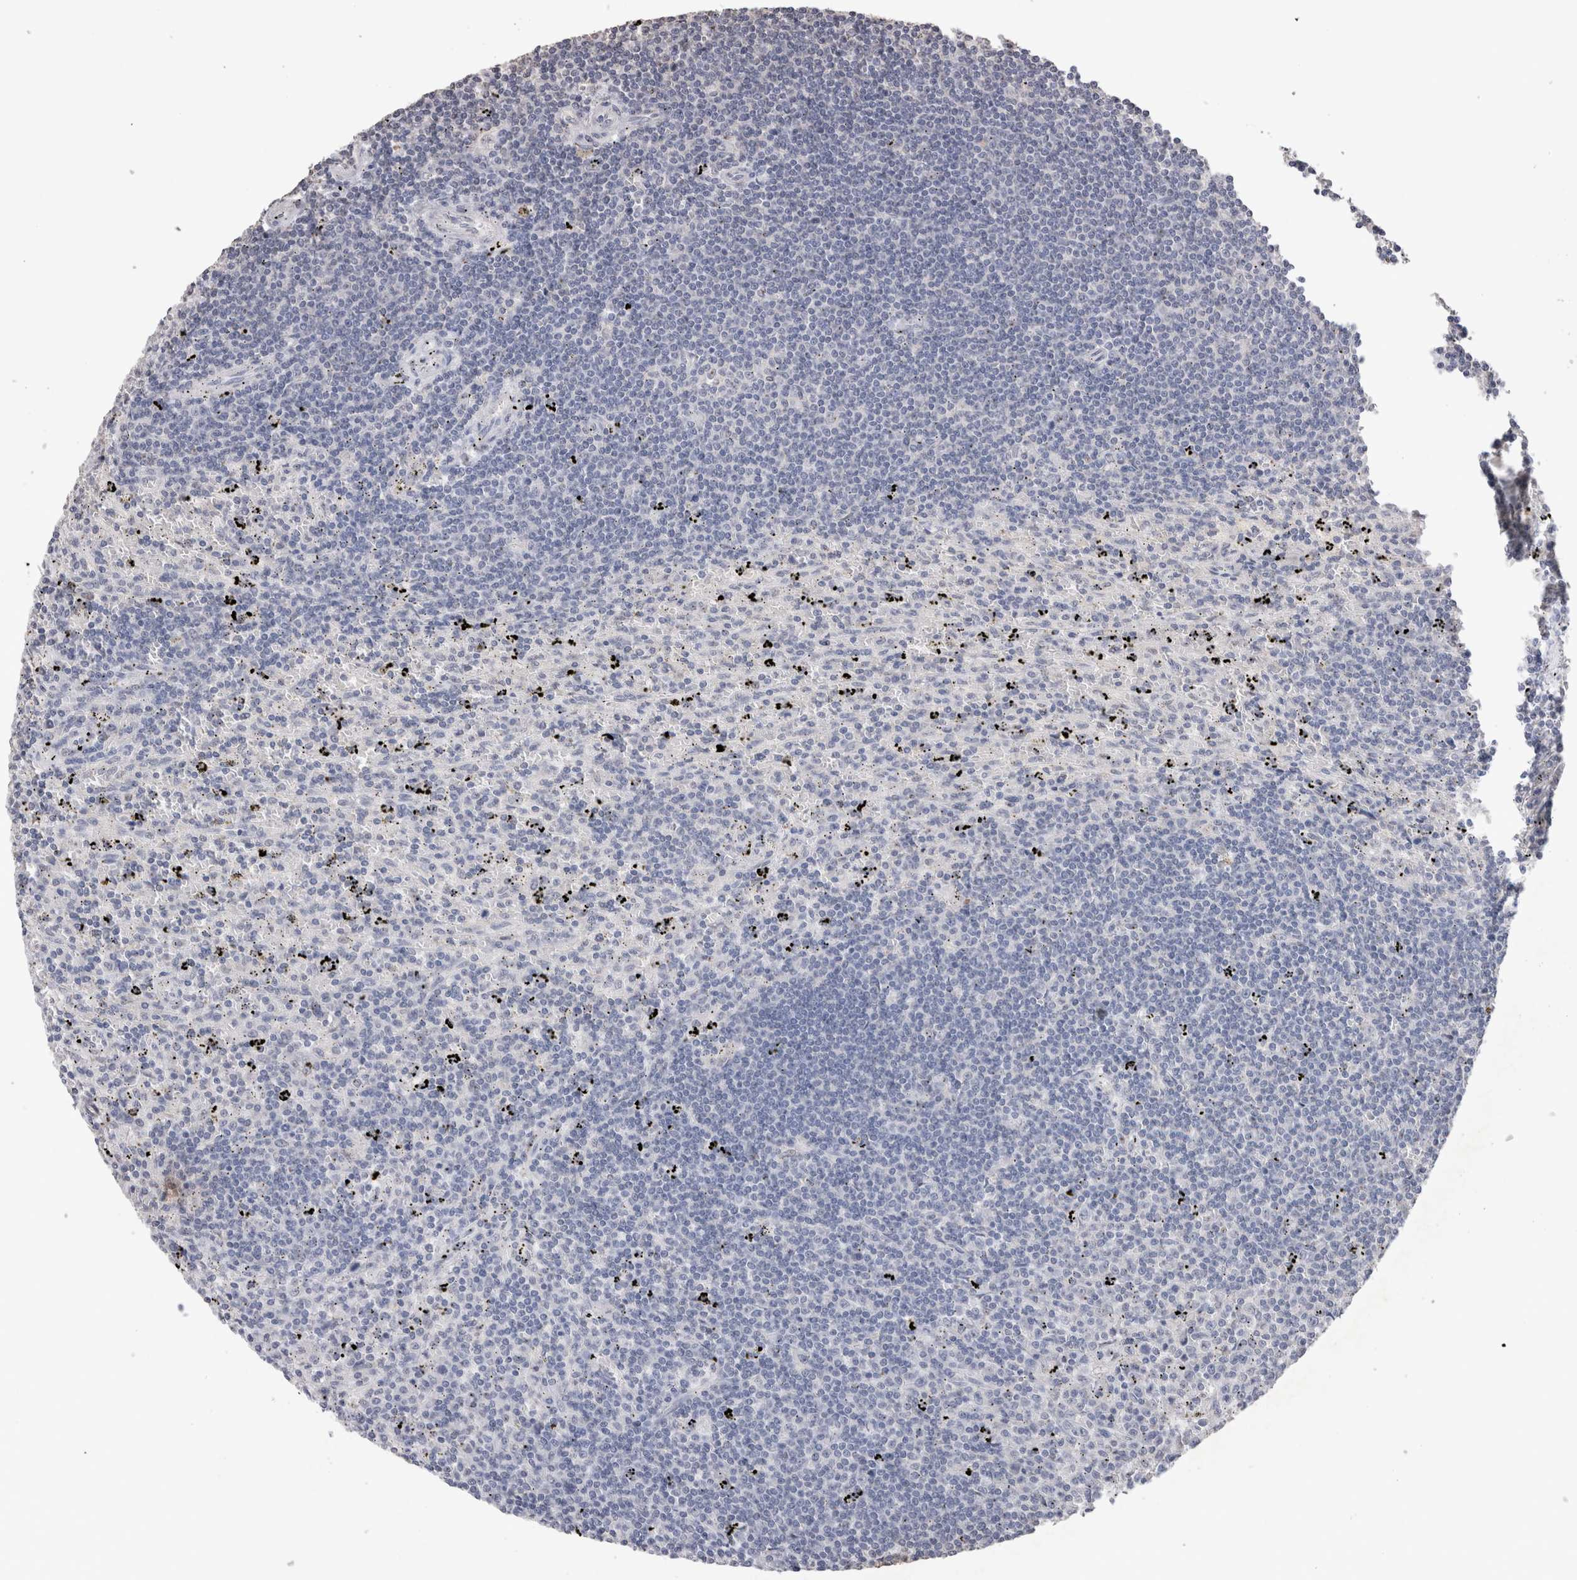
{"staining": {"intensity": "negative", "quantity": "none", "location": "none"}, "tissue": "lymphoma", "cell_type": "Tumor cells", "image_type": "cancer", "snomed": [{"axis": "morphology", "description": "Malignant lymphoma, non-Hodgkin's type, Low grade"}, {"axis": "topography", "description": "Spleen"}], "caption": "The micrograph shows no staining of tumor cells in malignant lymphoma, non-Hodgkin's type (low-grade).", "gene": "CDH6", "patient": {"sex": "male", "age": 76}}